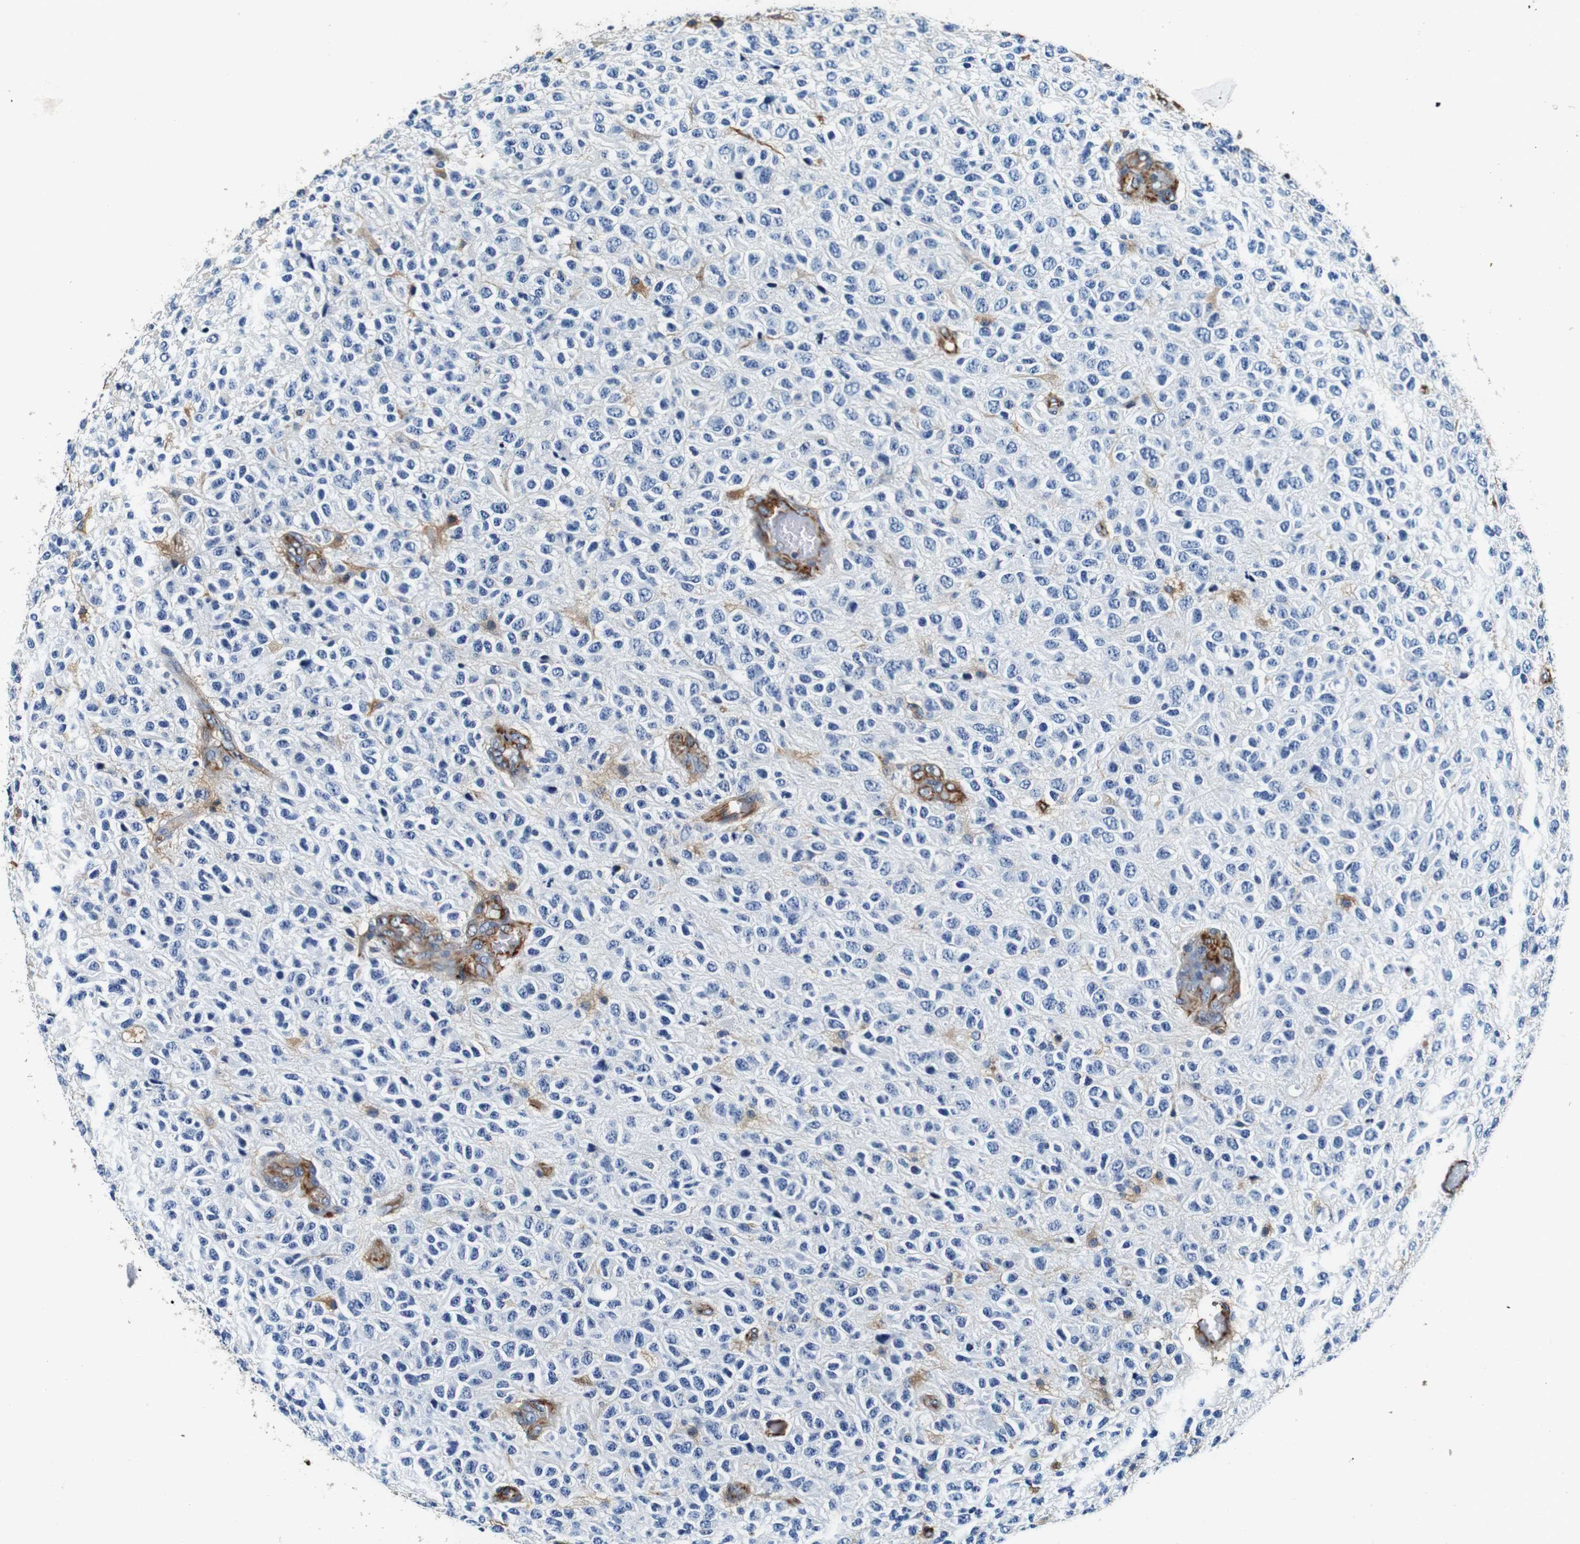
{"staining": {"intensity": "negative", "quantity": "none", "location": "none"}, "tissue": "glioma", "cell_type": "Tumor cells", "image_type": "cancer", "snomed": [{"axis": "morphology", "description": "Glioma, malignant, High grade"}, {"axis": "topography", "description": "pancreas cauda"}], "caption": "Immunohistochemical staining of glioma shows no significant staining in tumor cells.", "gene": "GJE1", "patient": {"sex": "male", "age": 60}}